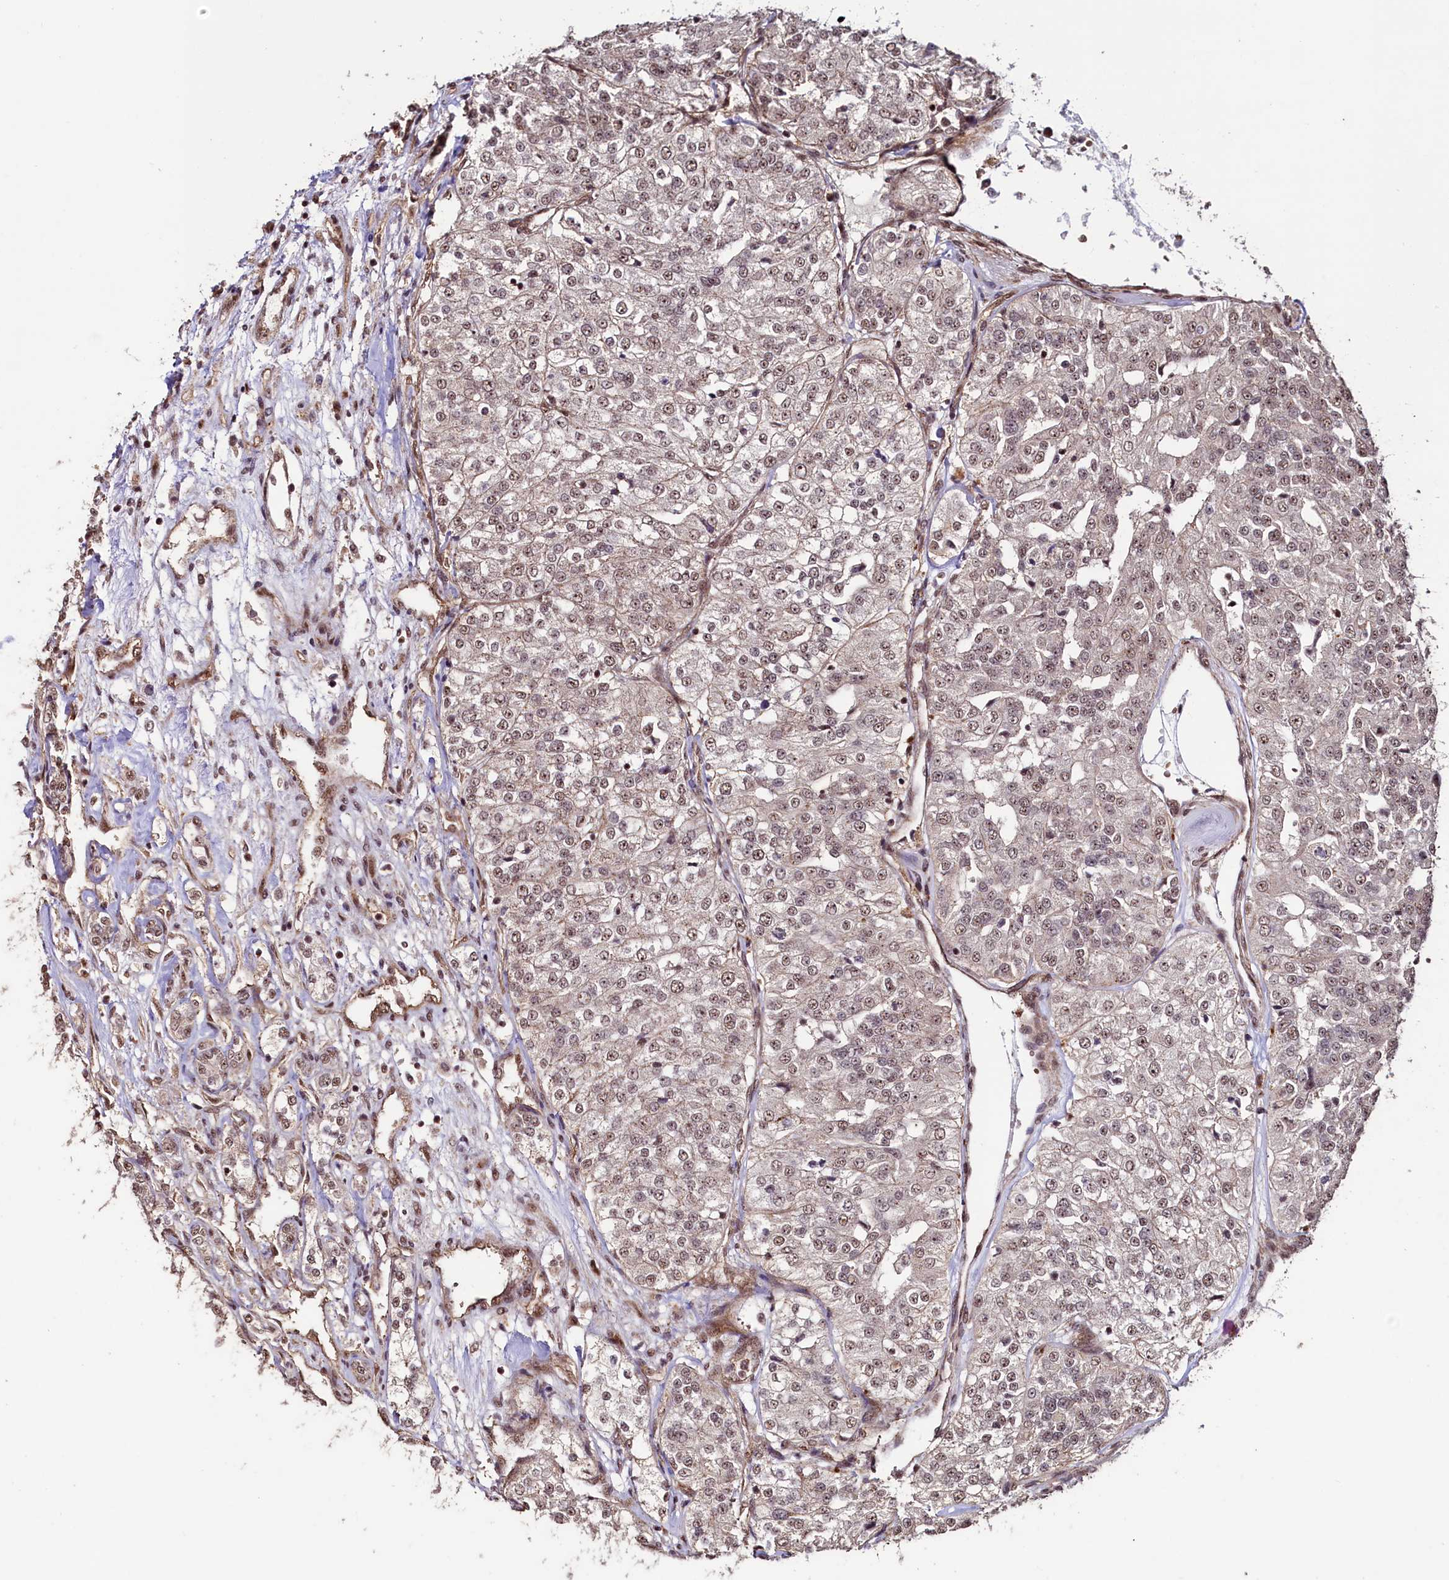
{"staining": {"intensity": "weak", "quantity": "25%-75%", "location": "nuclear"}, "tissue": "renal cancer", "cell_type": "Tumor cells", "image_type": "cancer", "snomed": [{"axis": "morphology", "description": "Adenocarcinoma, NOS"}, {"axis": "topography", "description": "Kidney"}], "caption": "Weak nuclear positivity is seen in about 25%-75% of tumor cells in adenocarcinoma (renal).", "gene": "SFSWAP", "patient": {"sex": "female", "age": 63}}